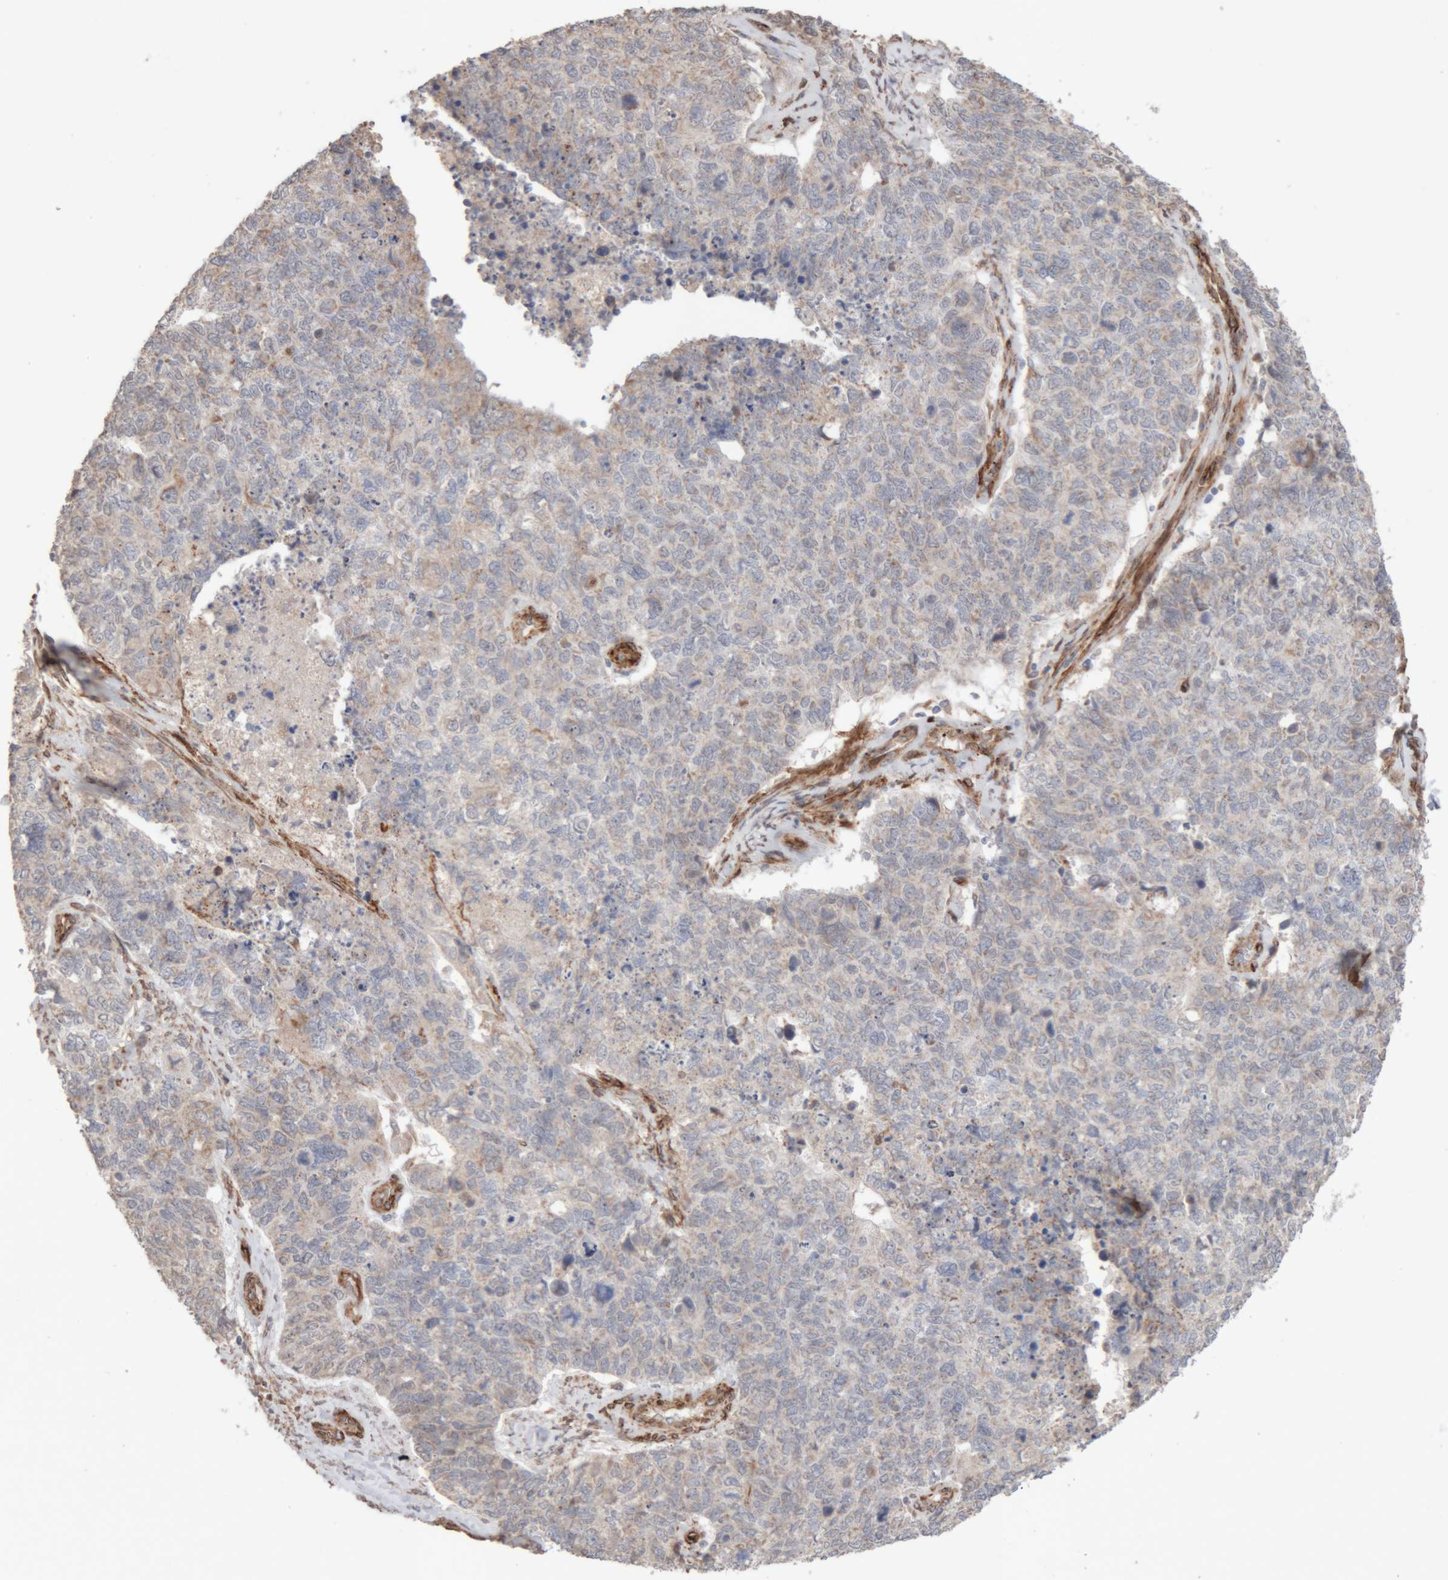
{"staining": {"intensity": "negative", "quantity": "none", "location": "none"}, "tissue": "cervical cancer", "cell_type": "Tumor cells", "image_type": "cancer", "snomed": [{"axis": "morphology", "description": "Squamous cell carcinoma, NOS"}, {"axis": "topography", "description": "Cervix"}], "caption": "IHC of human cervical cancer (squamous cell carcinoma) reveals no positivity in tumor cells.", "gene": "RAB32", "patient": {"sex": "female", "age": 63}}